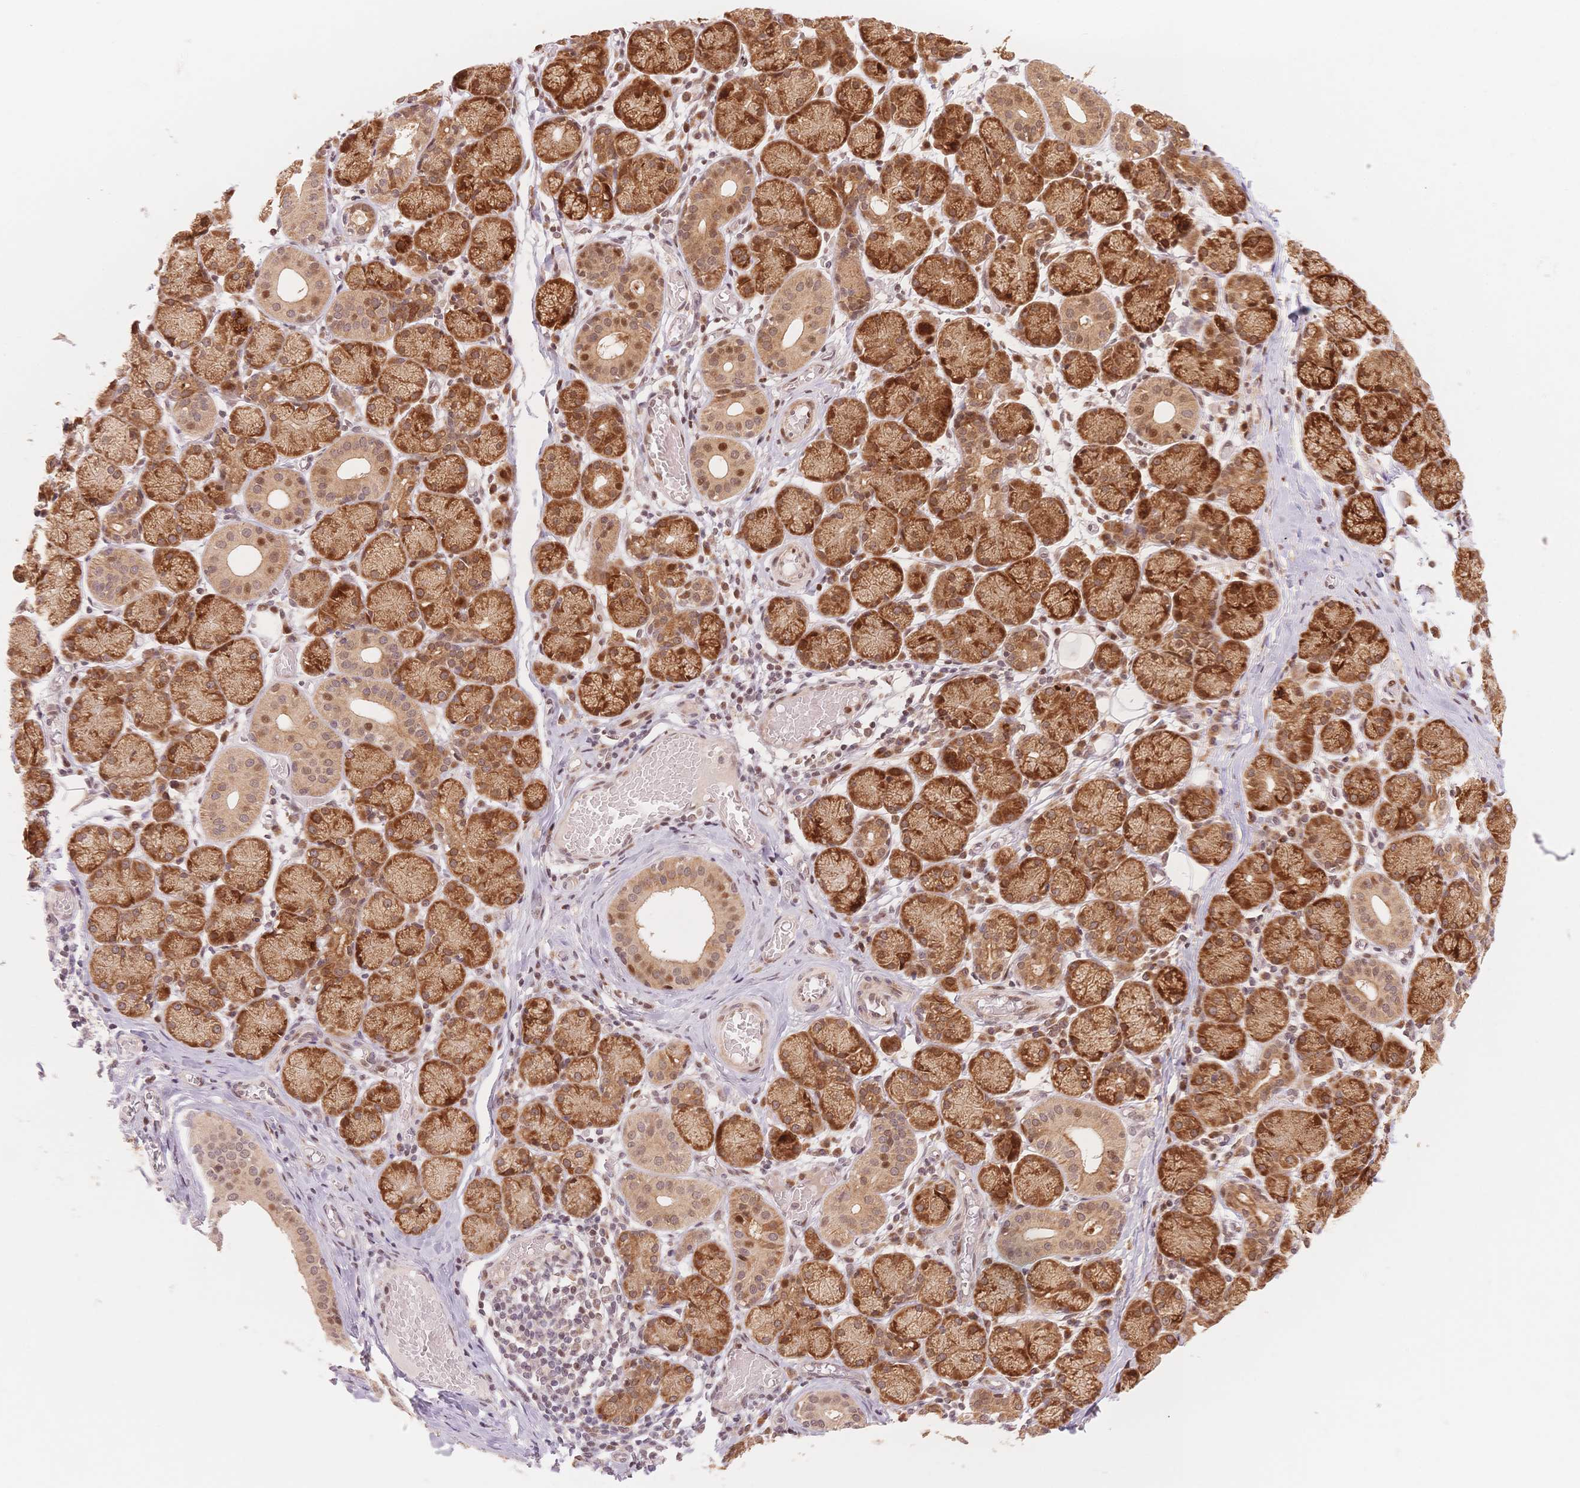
{"staining": {"intensity": "strong", "quantity": ">75%", "location": "cytoplasmic/membranous,nuclear"}, "tissue": "salivary gland", "cell_type": "Glandular cells", "image_type": "normal", "snomed": [{"axis": "morphology", "description": "Normal tissue, NOS"}, {"axis": "topography", "description": "Salivary gland"}], "caption": "DAB (3,3'-diaminobenzidine) immunohistochemical staining of unremarkable human salivary gland demonstrates strong cytoplasmic/membranous,nuclear protein expression in about >75% of glandular cells.", "gene": "STK39", "patient": {"sex": "female", "age": 24}}